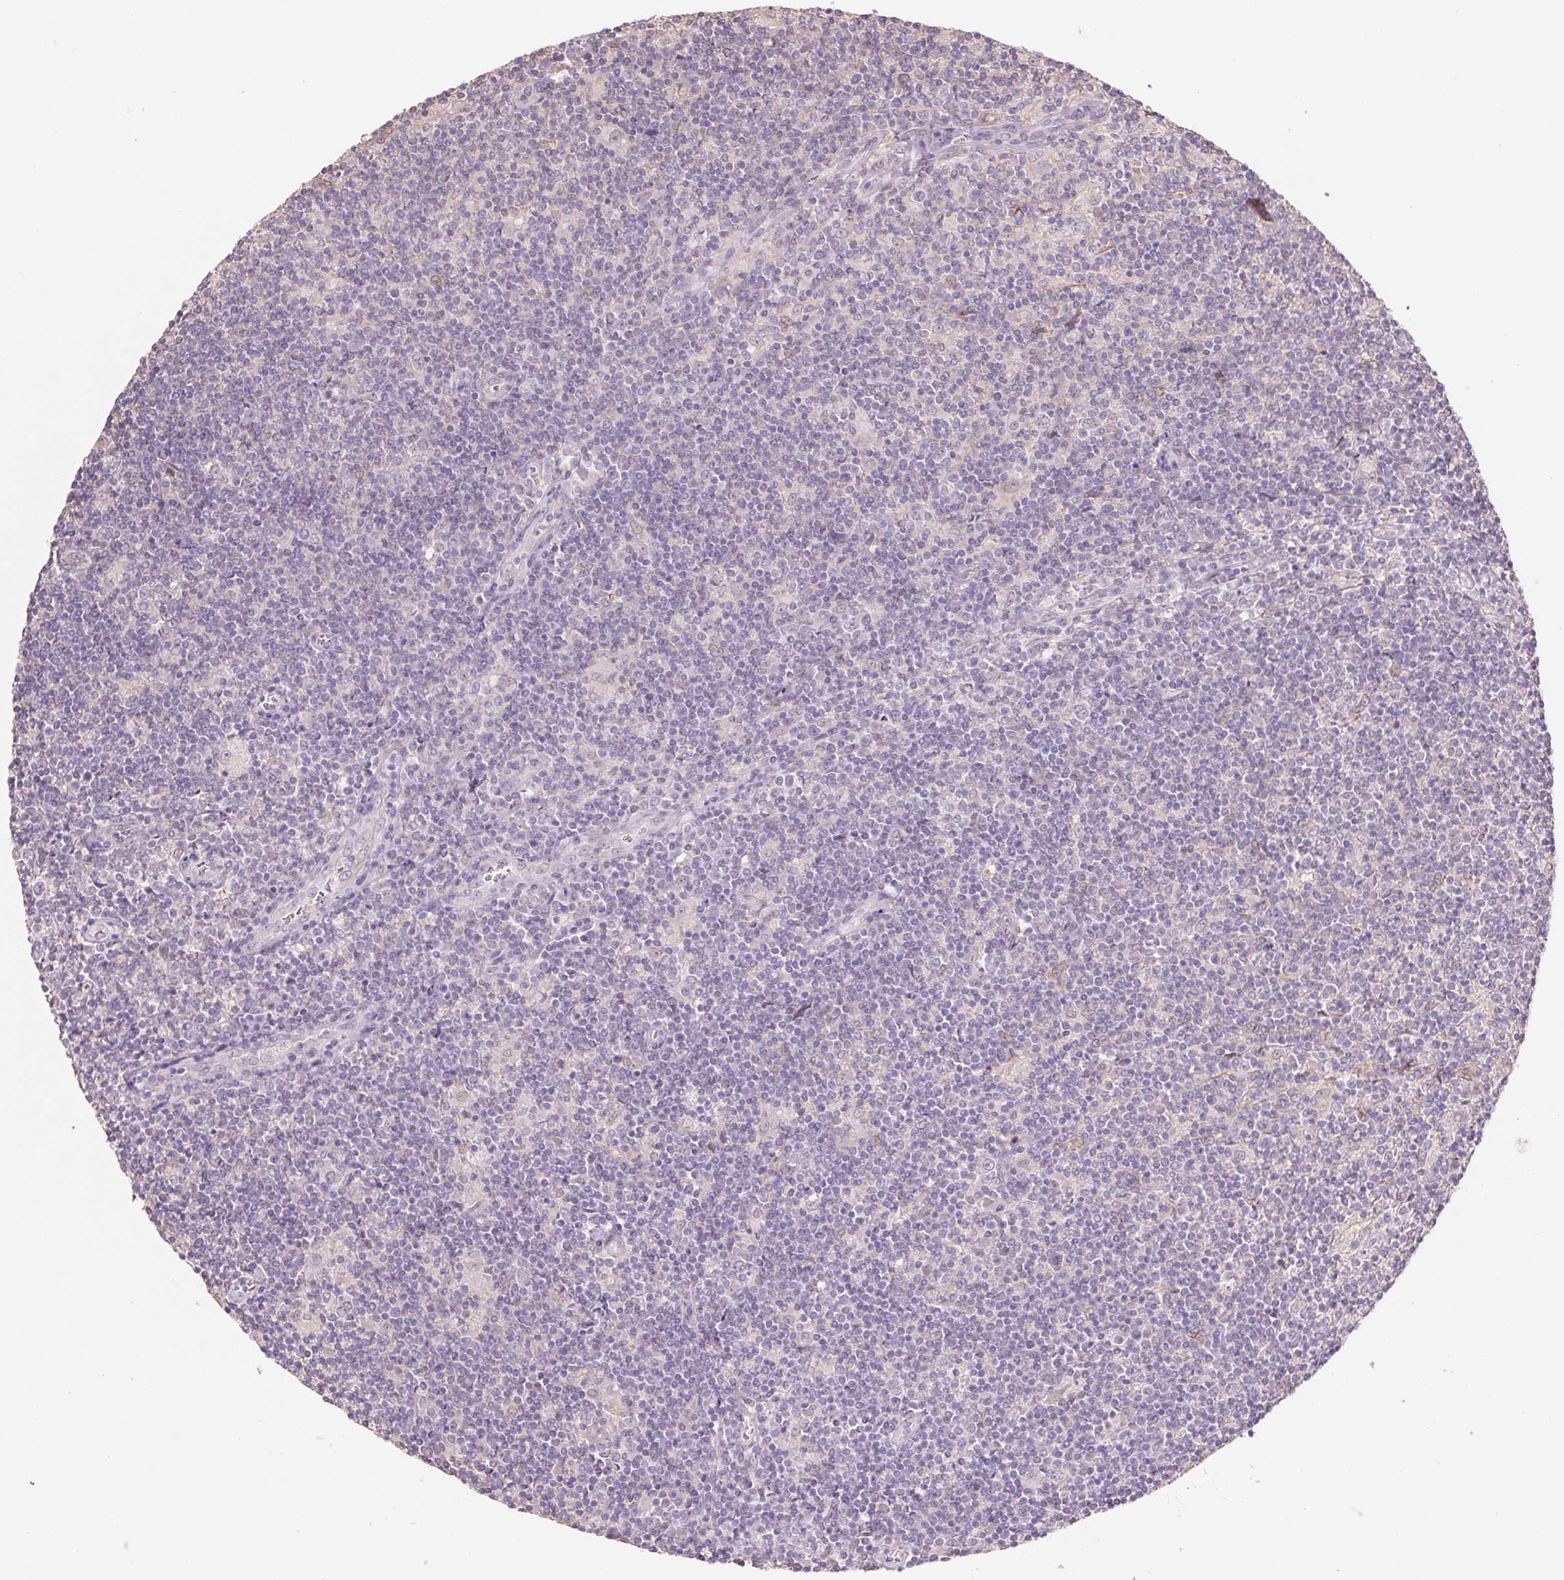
{"staining": {"intensity": "negative", "quantity": "none", "location": "none"}, "tissue": "lymphoma", "cell_type": "Tumor cells", "image_type": "cancer", "snomed": [{"axis": "morphology", "description": "Hodgkin's disease, NOS"}, {"axis": "topography", "description": "Lymph node"}], "caption": "Immunohistochemistry (IHC) photomicrograph of neoplastic tissue: Hodgkin's disease stained with DAB (3,3'-diaminobenzidine) exhibits no significant protein staining in tumor cells.", "gene": "GRM2", "patient": {"sex": "male", "age": 40}}